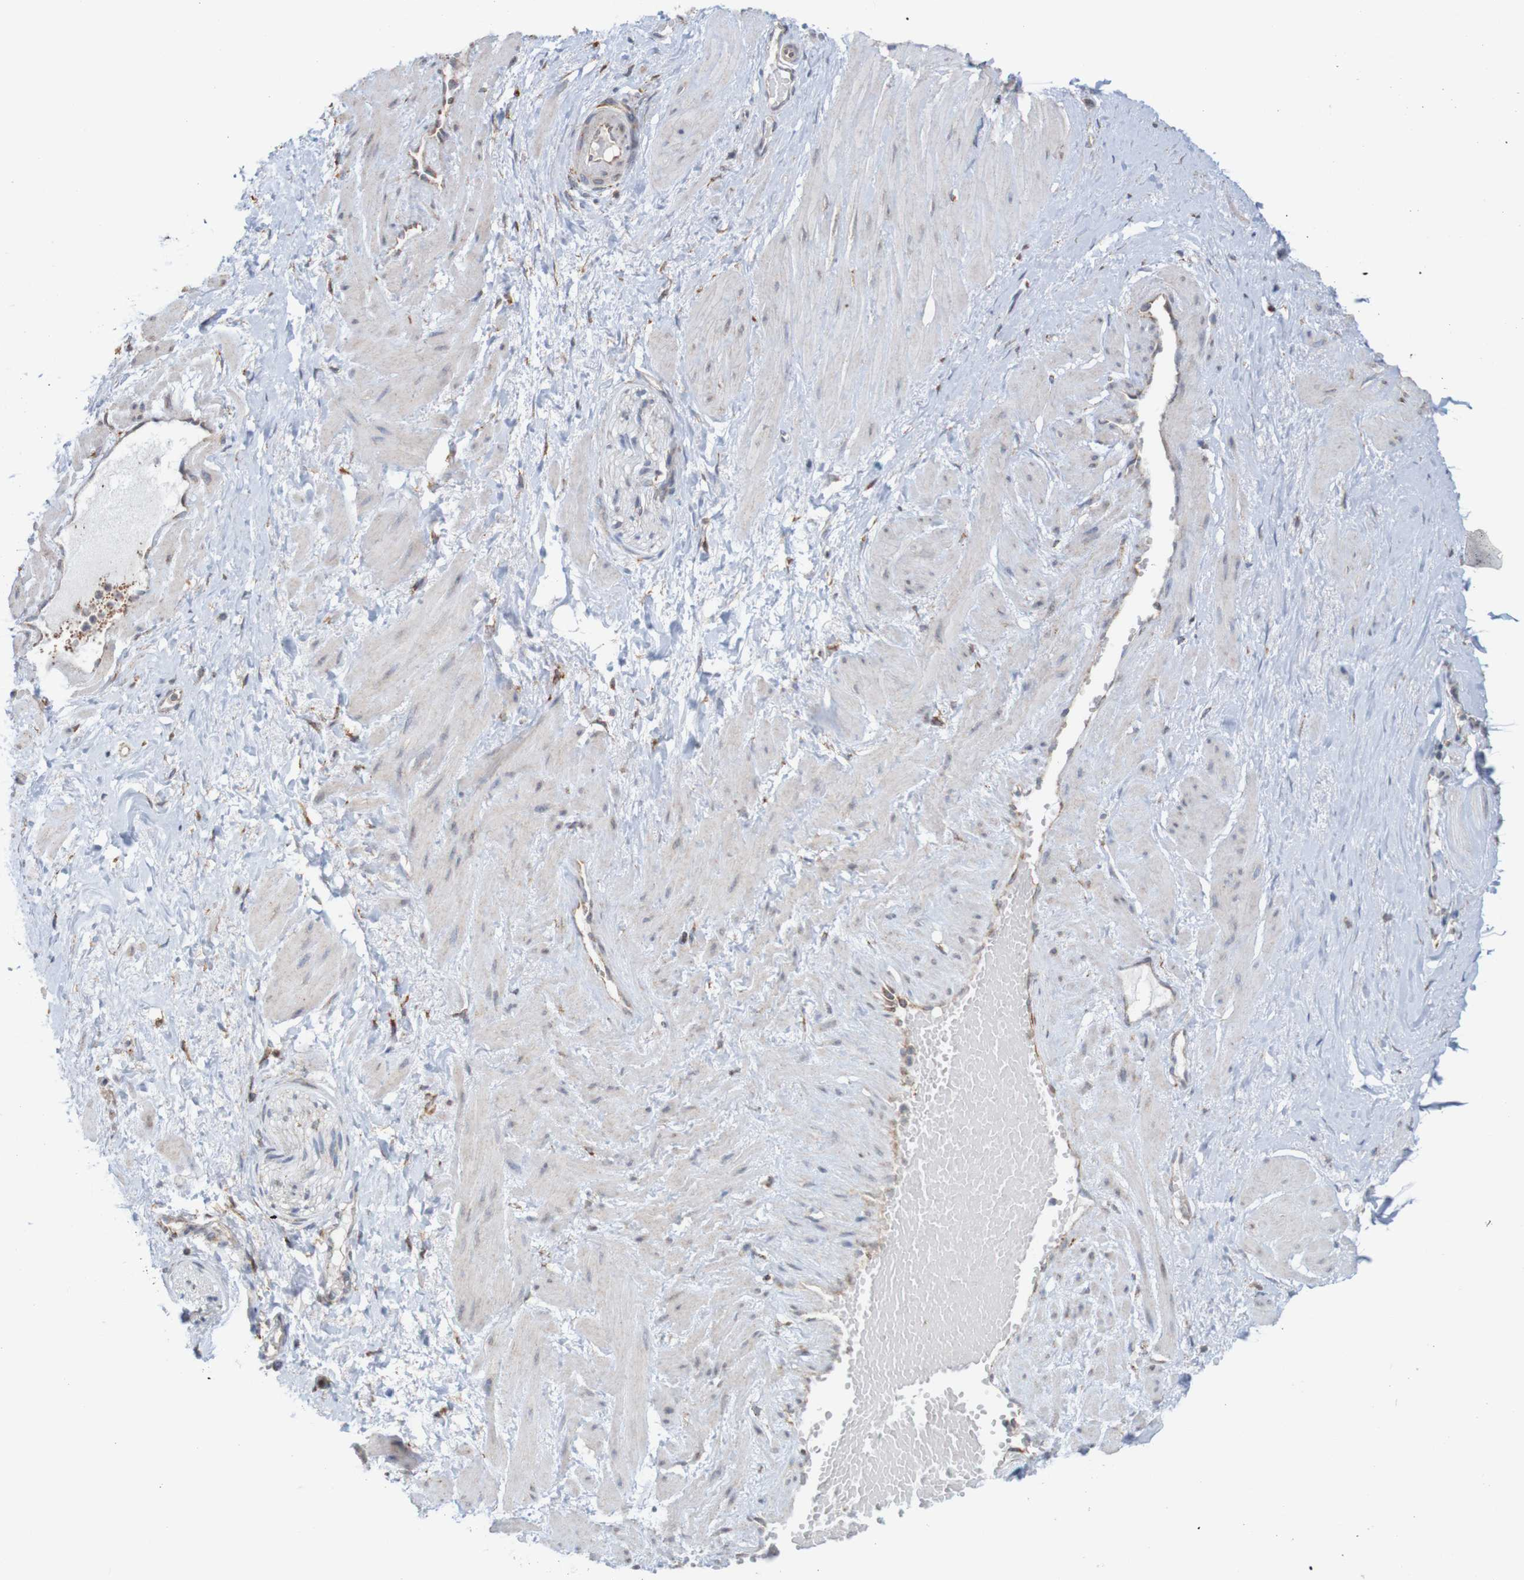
{"staining": {"intensity": "weak", "quantity": ">75%", "location": "cytoplasmic/membranous"}, "tissue": "soft tissue", "cell_type": "Fibroblasts", "image_type": "normal", "snomed": [{"axis": "morphology", "description": "Normal tissue, NOS"}, {"axis": "topography", "description": "Soft tissue"}, {"axis": "topography", "description": "Vascular tissue"}], "caption": "A brown stain shows weak cytoplasmic/membranous positivity of a protein in fibroblasts of normal soft tissue. (Stains: DAB (3,3'-diaminobenzidine) in brown, nuclei in blue, Microscopy: brightfield microscopy at high magnification).", "gene": "PDIA3", "patient": {"sex": "female", "age": 35}}